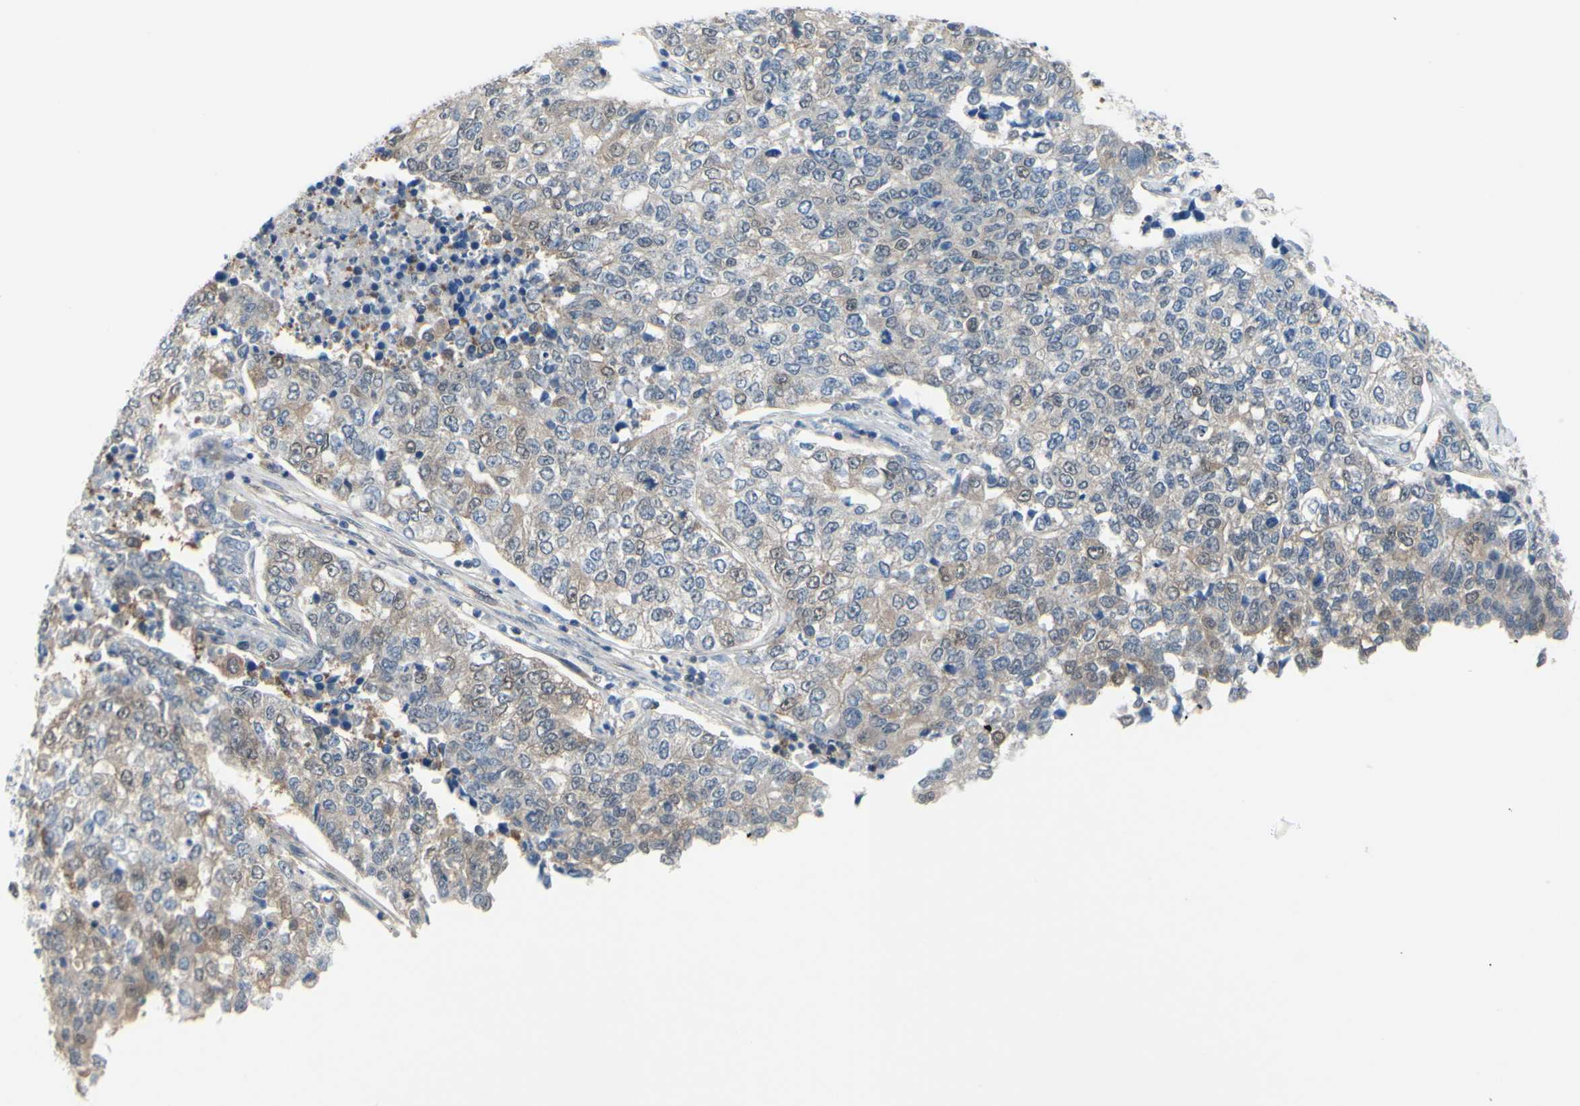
{"staining": {"intensity": "weak", "quantity": "25%-75%", "location": "cytoplasmic/membranous"}, "tissue": "lung cancer", "cell_type": "Tumor cells", "image_type": "cancer", "snomed": [{"axis": "morphology", "description": "Adenocarcinoma, NOS"}, {"axis": "topography", "description": "Lung"}], "caption": "Human lung cancer stained with a protein marker demonstrates weak staining in tumor cells.", "gene": "UPK3B", "patient": {"sex": "male", "age": 49}}